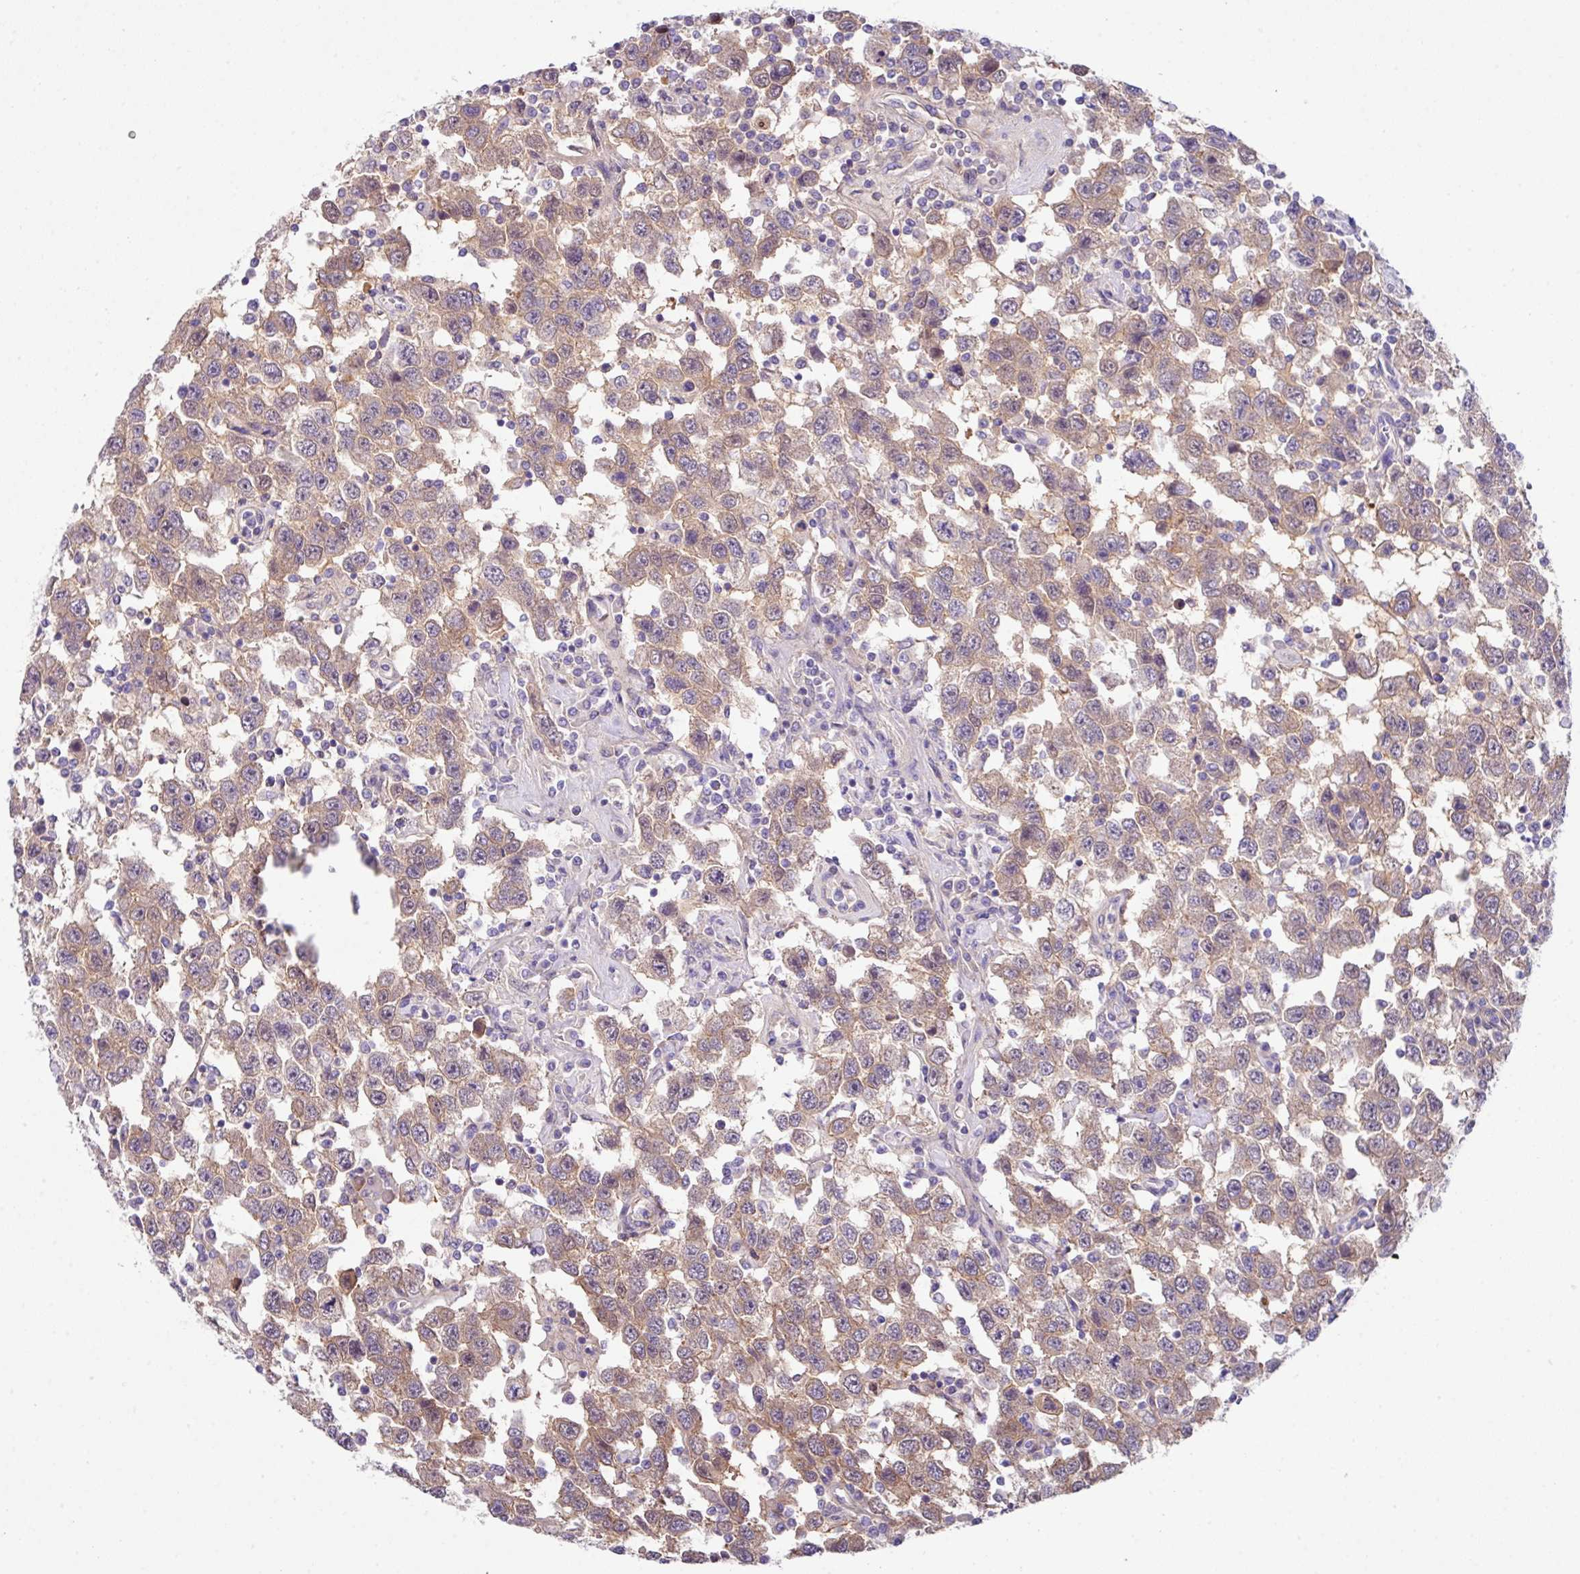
{"staining": {"intensity": "moderate", "quantity": ">75%", "location": "cytoplasmic/membranous"}, "tissue": "testis cancer", "cell_type": "Tumor cells", "image_type": "cancer", "snomed": [{"axis": "morphology", "description": "Seminoma, NOS"}, {"axis": "topography", "description": "Testis"}], "caption": "A histopathology image of human testis cancer (seminoma) stained for a protein displays moderate cytoplasmic/membranous brown staining in tumor cells. Immunohistochemistry (ihc) stains the protein in brown and the nuclei are stained blue.", "gene": "DNAL1", "patient": {"sex": "male", "age": 41}}